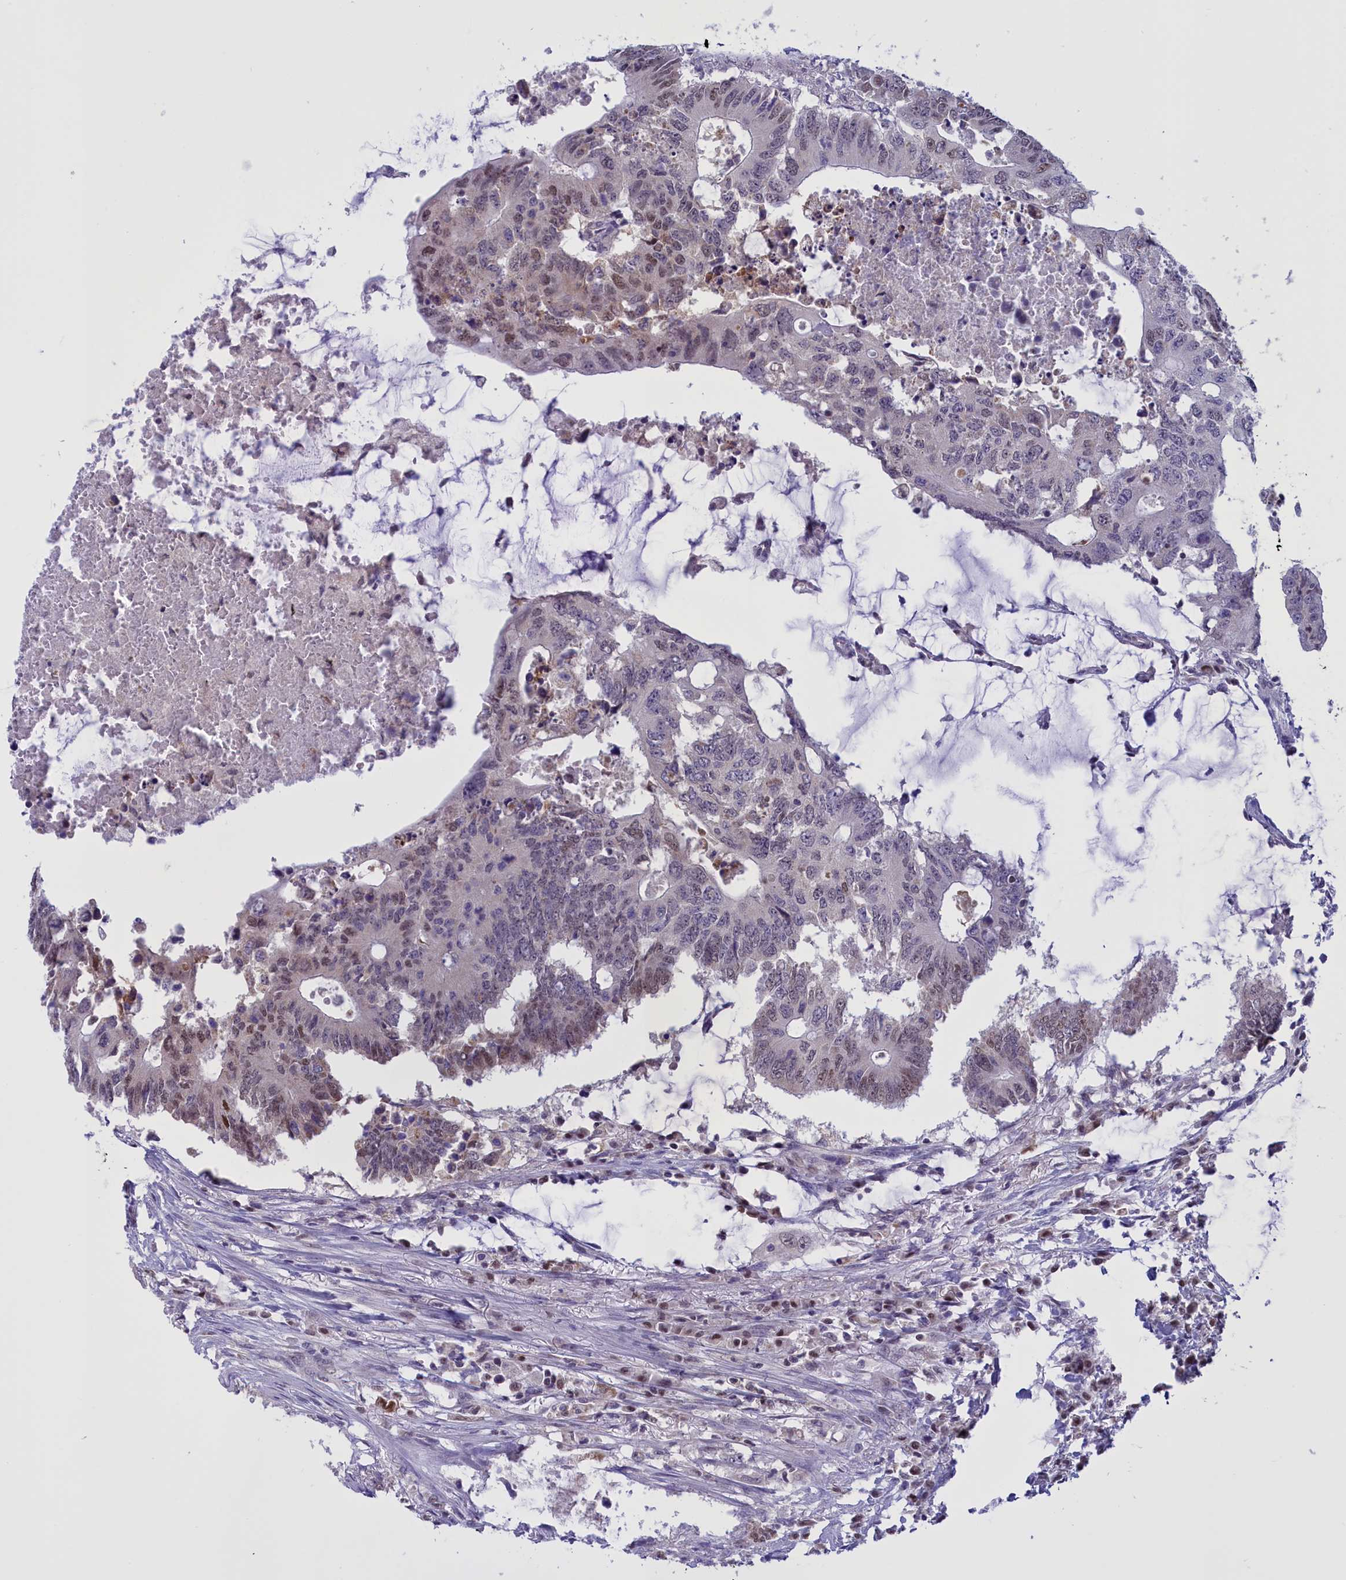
{"staining": {"intensity": "weak", "quantity": "<25%", "location": "nuclear"}, "tissue": "colorectal cancer", "cell_type": "Tumor cells", "image_type": "cancer", "snomed": [{"axis": "morphology", "description": "Adenocarcinoma, NOS"}, {"axis": "topography", "description": "Colon"}], "caption": "Immunohistochemical staining of colorectal cancer (adenocarcinoma) displays no significant expression in tumor cells. (DAB (3,3'-diaminobenzidine) immunohistochemistry (IHC) visualized using brightfield microscopy, high magnification).", "gene": "IZUMO2", "patient": {"sex": "male", "age": 71}}